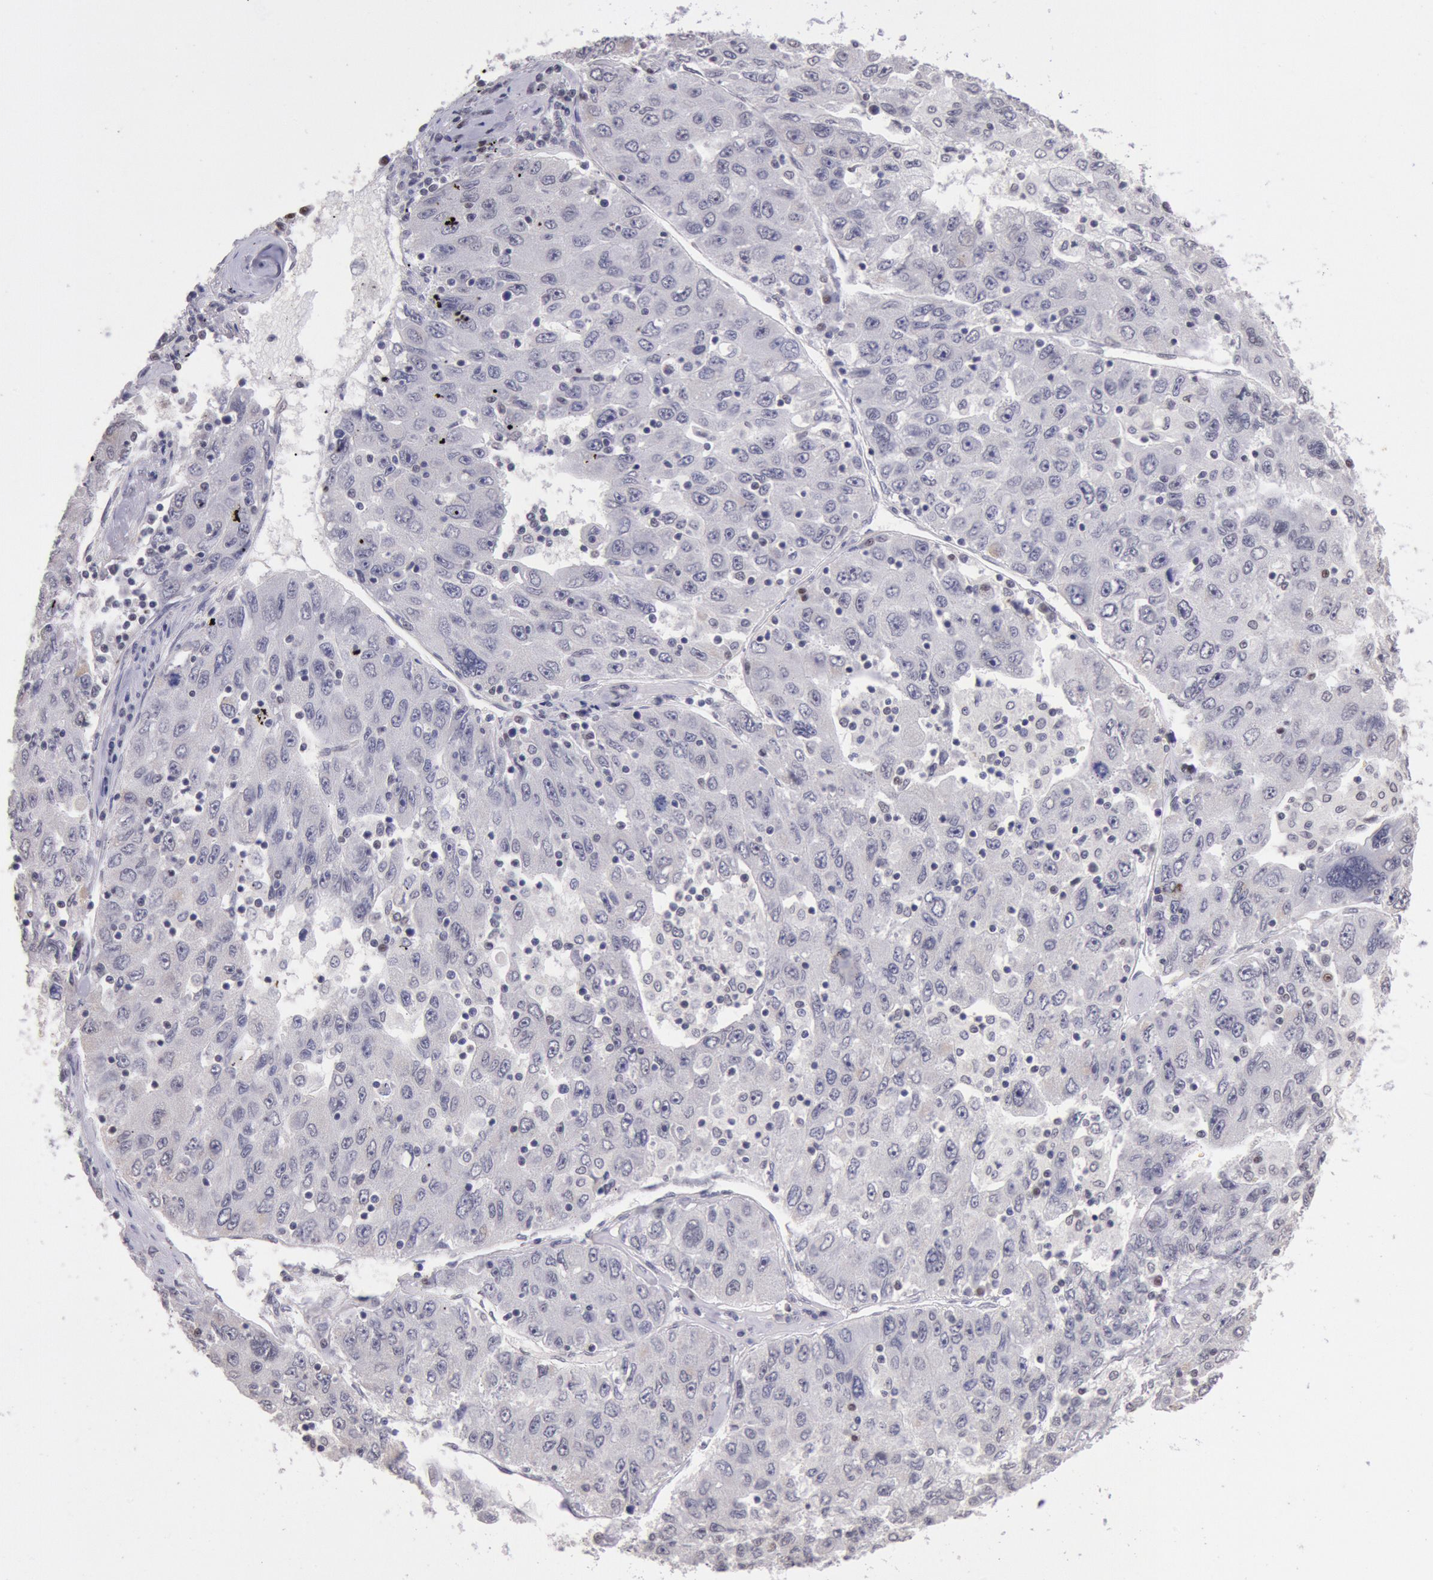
{"staining": {"intensity": "negative", "quantity": "none", "location": "none"}, "tissue": "liver cancer", "cell_type": "Tumor cells", "image_type": "cancer", "snomed": [{"axis": "morphology", "description": "Carcinoma, Hepatocellular, NOS"}, {"axis": "topography", "description": "Liver"}], "caption": "Liver cancer was stained to show a protein in brown. There is no significant positivity in tumor cells. The staining was performed using DAB to visualize the protein expression in brown, while the nuclei were stained in blue with hematoxylin (Magnification: 20x).", "gene": "MYH7", "patient": {"sex": "male", "age": 49}}